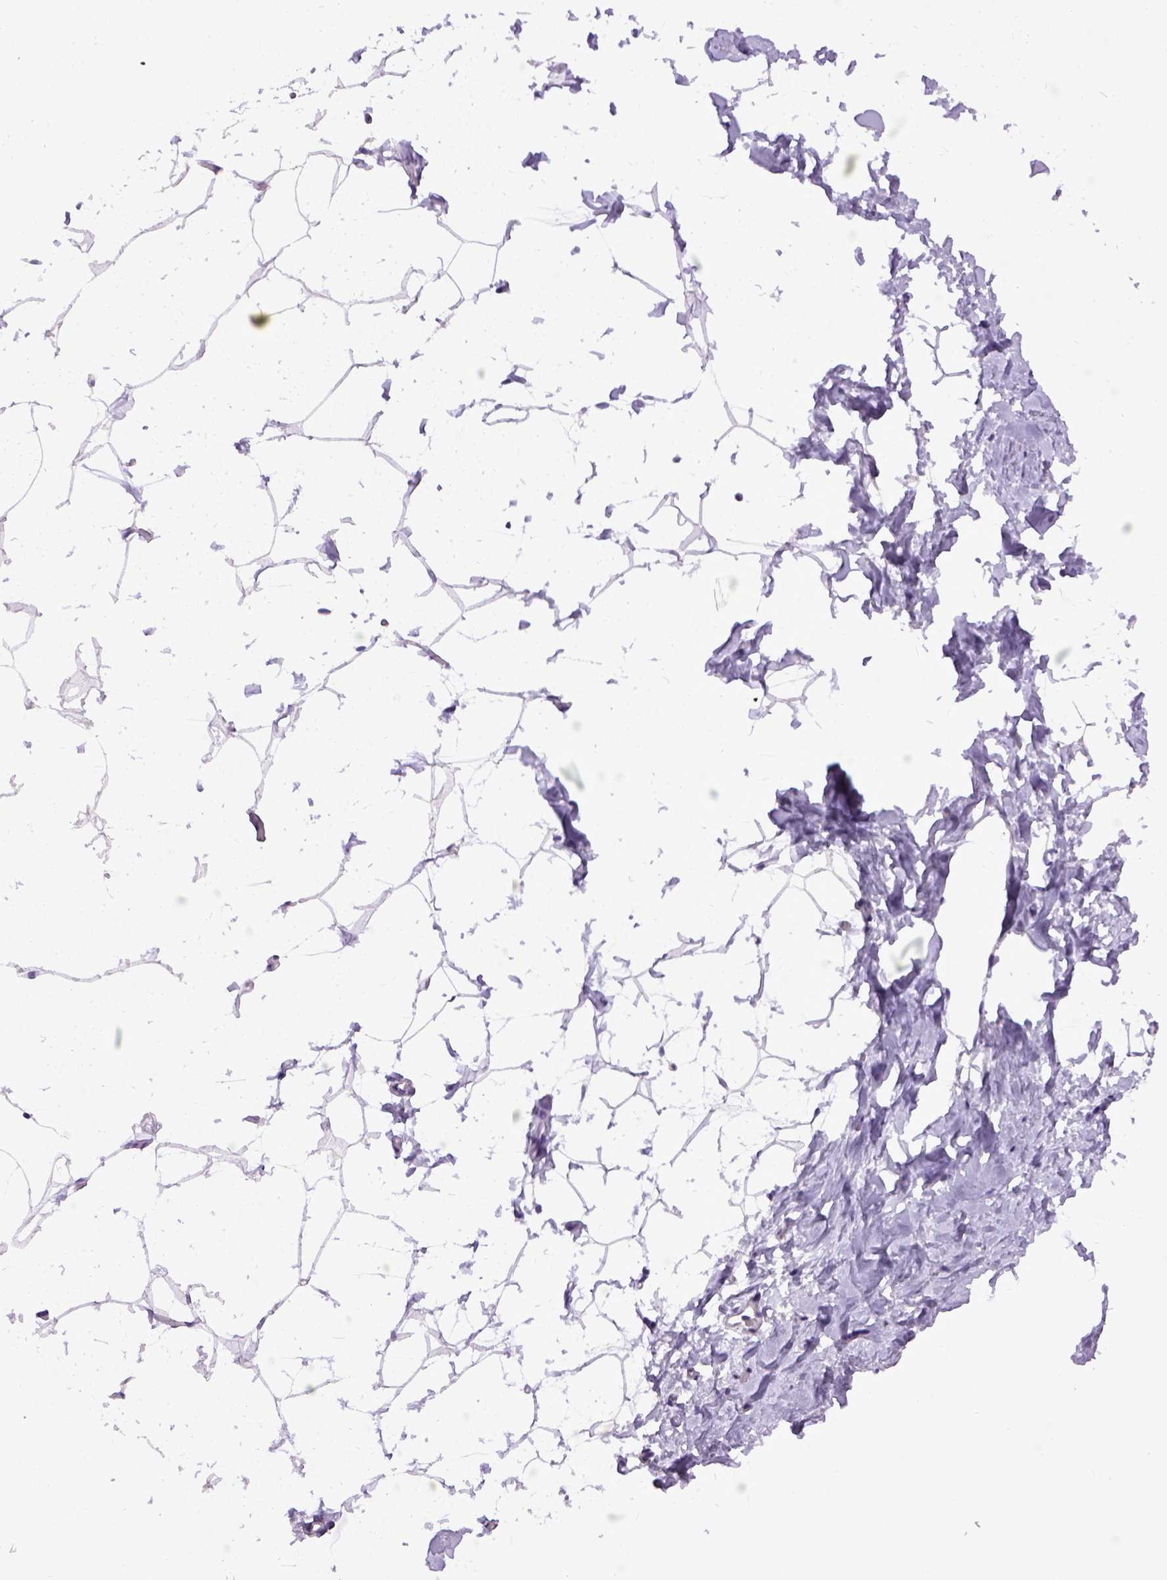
{"staining": {"intensity": "negative", "quantity": "none", "location": "none"}, "tissue": "breast", "cell_type": "Adipocytes", "image_type": "normal", "snomed": [{"axis": "morphology", "description": "Normal tissue, NOS"}, {"axis": "topography", "description": "Breast"}], "caption": "This is a photomicrograph of immunohistochemistry (IHC) staining of normal breast, which shows no expression in adipocytes.", "gene": "CDH1", "patient": {"sex": "female", "age": 32}}